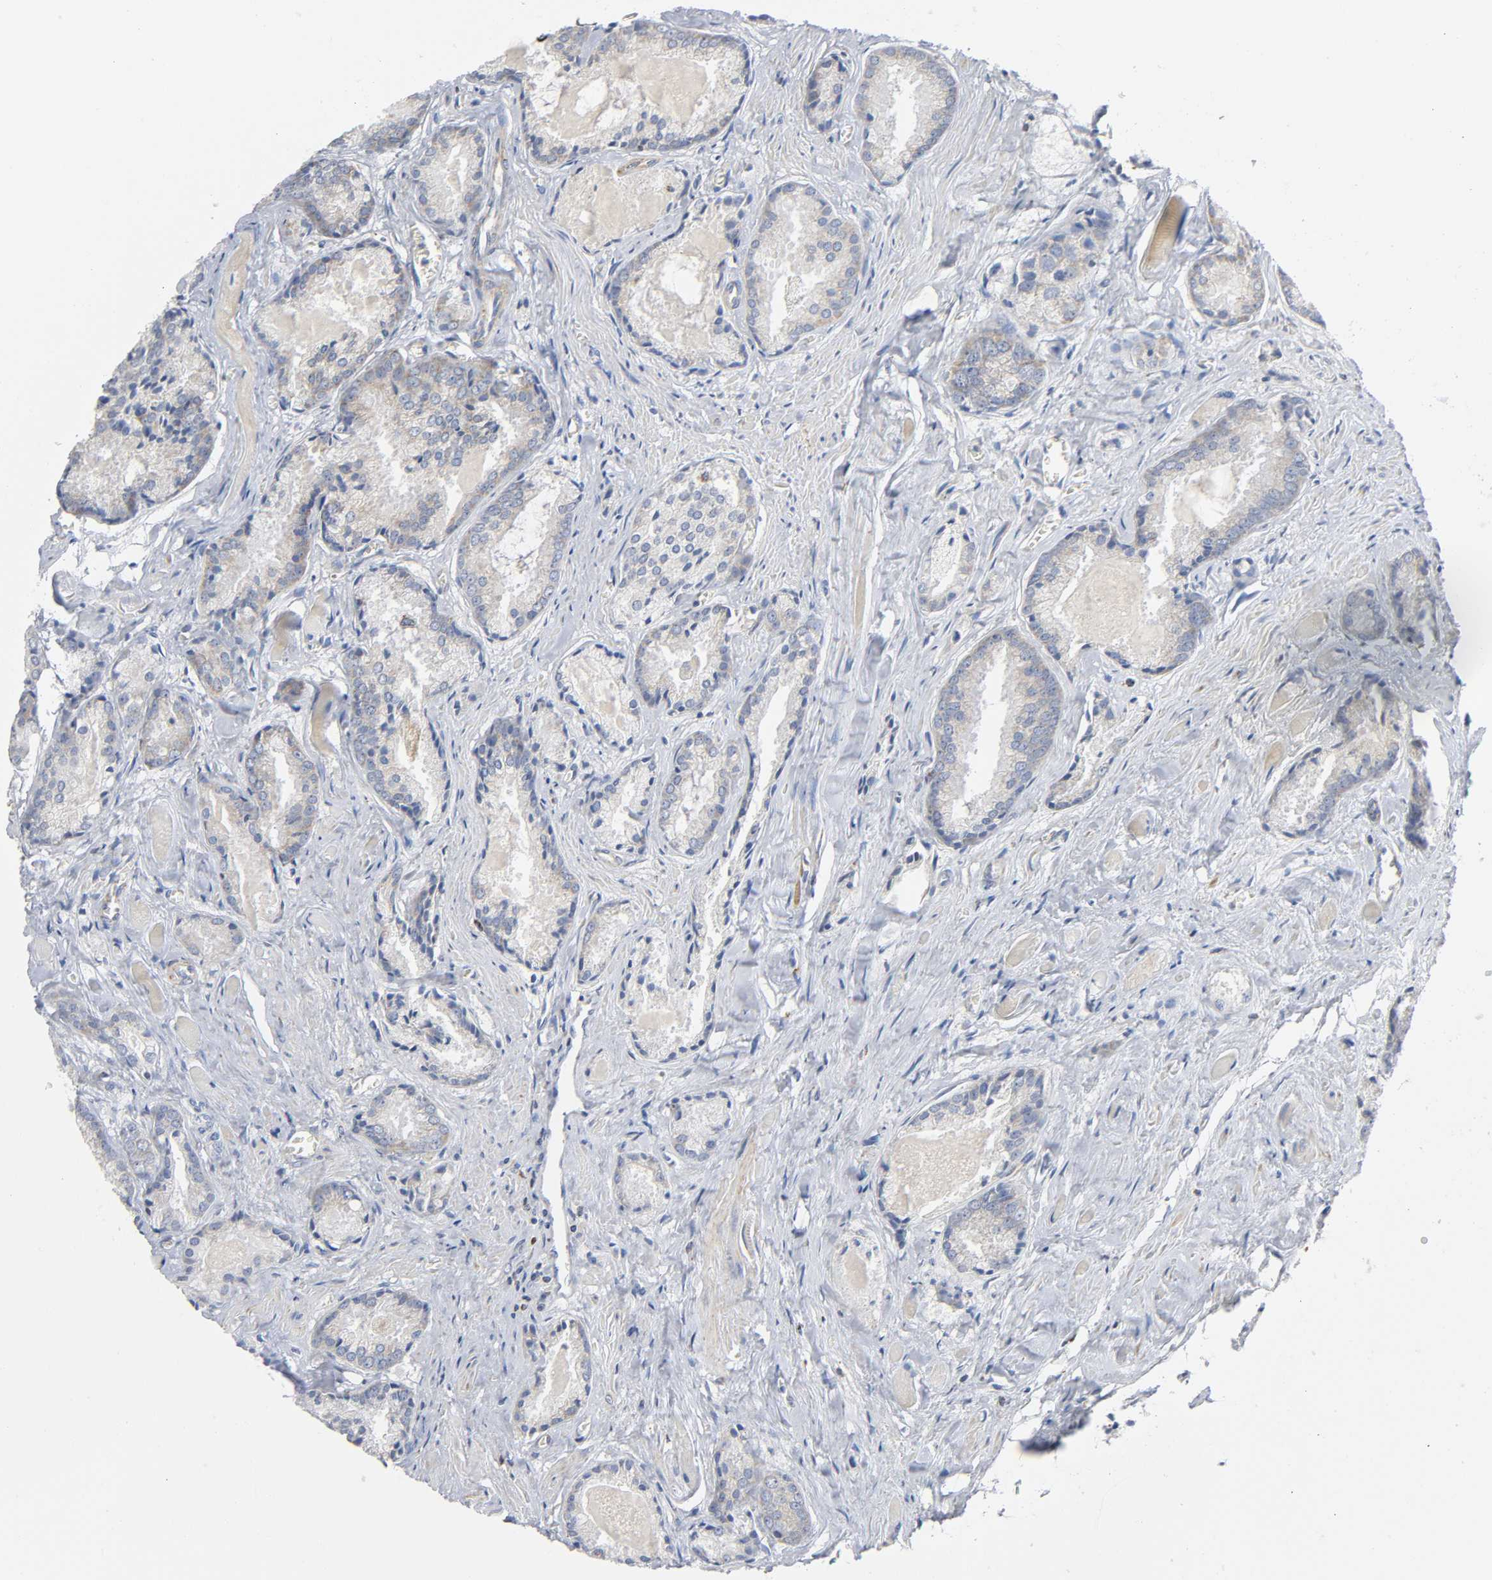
{"staining": {"intensity": "weak", "quantity": "25%-75%", "location": "cytoplasmic/membranous"}, "tissue": "prostate cancer", "cell_type": "Tumor cells", "image_type": "cancer", "snomed": [{"axis": "morphology", "description": "Adenocarcinoma, Low grade"}, {"axis": "topography", "description": "Prostate"}], "caption": "The histopathology image exhibits a brown stain indicating the presence of a protein in the cytoplasmic/membranous of tumor cells in prostate cancer (adenocarcinoma (low-grade)). Ihc stains the protein of interest in brown and the nuclei are stained blue.", "gene": "BAK1", "patient": {"sex": "male", "age": 64}}